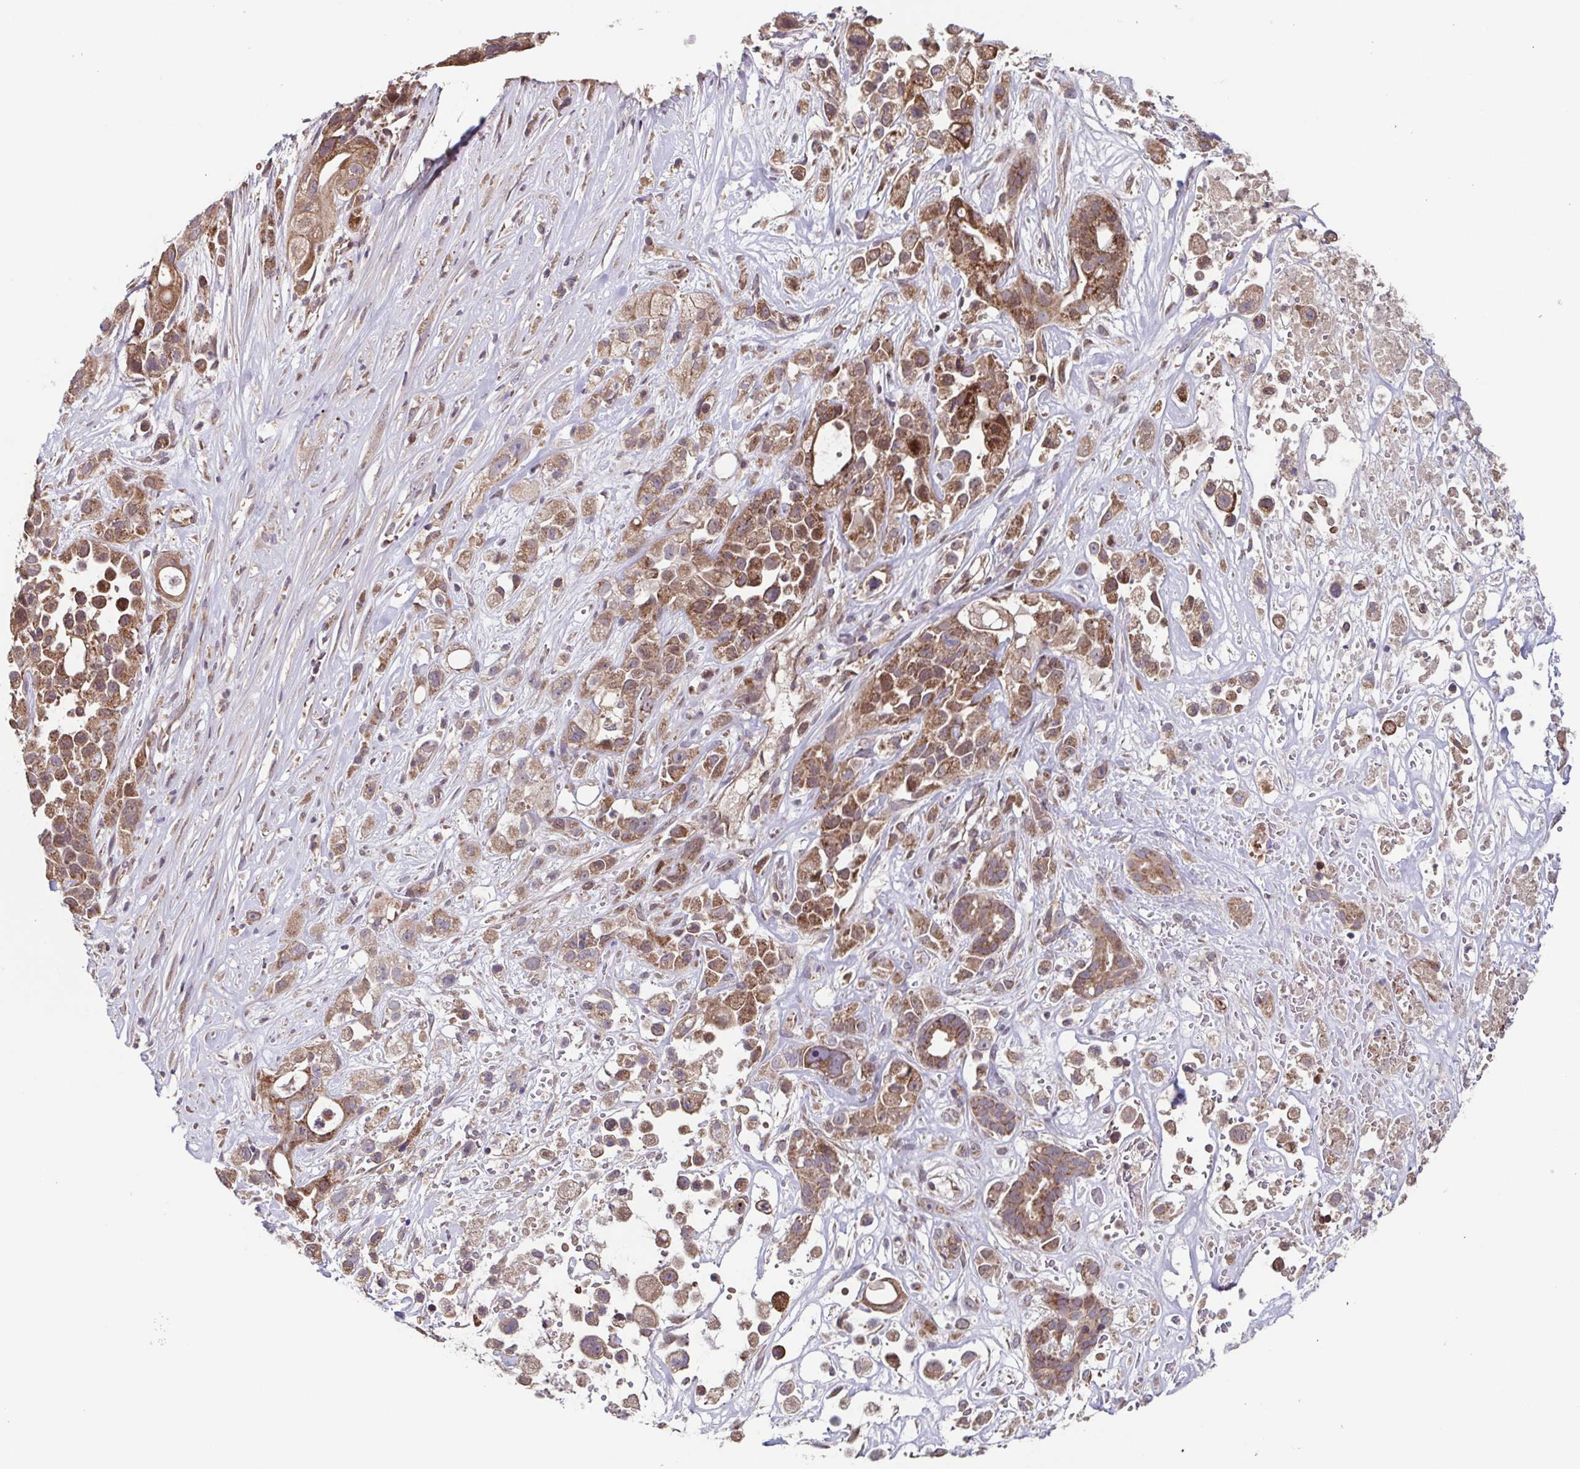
{"staining": {"intensity": "moderate", "quantity": ">75%", "location": "cytoplasmic/membranous"}, "tissue": "pancreatic cancer", "cell_type": "Tumor cells", "image_type": "cancer", "snomed": [{"axis": "morphology", "description": "Adenocarcinoma, NOS"}, {"axis": "topography", "description": "Pancreas"}], "caption": "Tumor cells exhibit medium levels of moderate cytoplasmic/membranous staining in about >75% of cells in human pancreatic cancer.", "gene": "TTC19", "patient": {"sex": "male", "age": 44}}